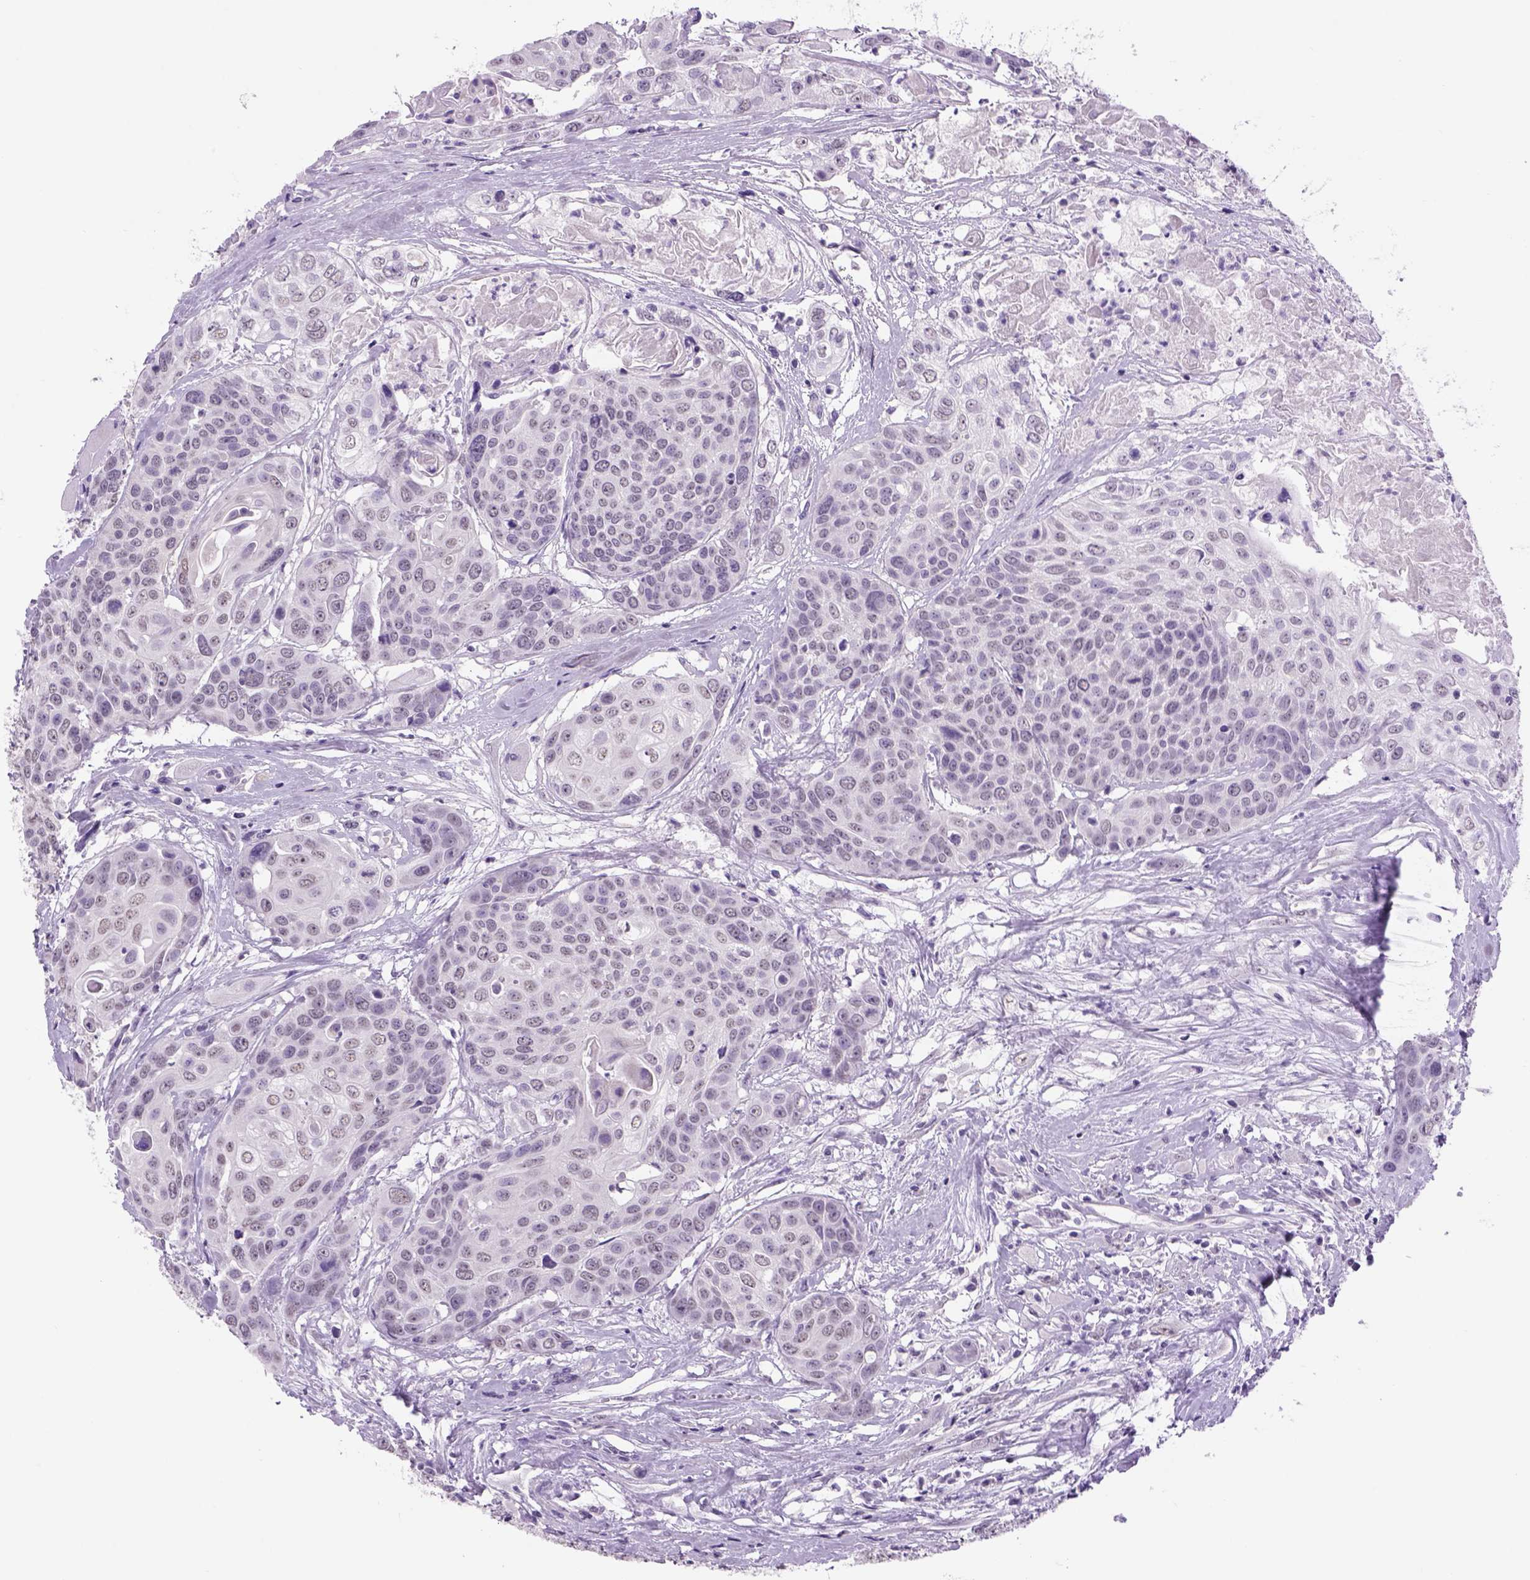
{"staining": {"intensity": "negative", "quantity": "none", "location": "none"}, "tissue": "head and neck cancer", "cell_type": "Tumor cells", "image_type": "cancer", "snomed": [{"axis": "morphology", "description": "Squamous cell carcinoma, NOS"}, {"axis": "topography", "description": "Oral tissue"}, {"axis": "topography", "description": "Head-Neck"}], "caption": "Immunohistochemistry image of head and neck cancer stained for a protein (brown), which displays no expression in tumor cells.", "gene": "DBH", "patient": {"sex": "male", "age": 56}}